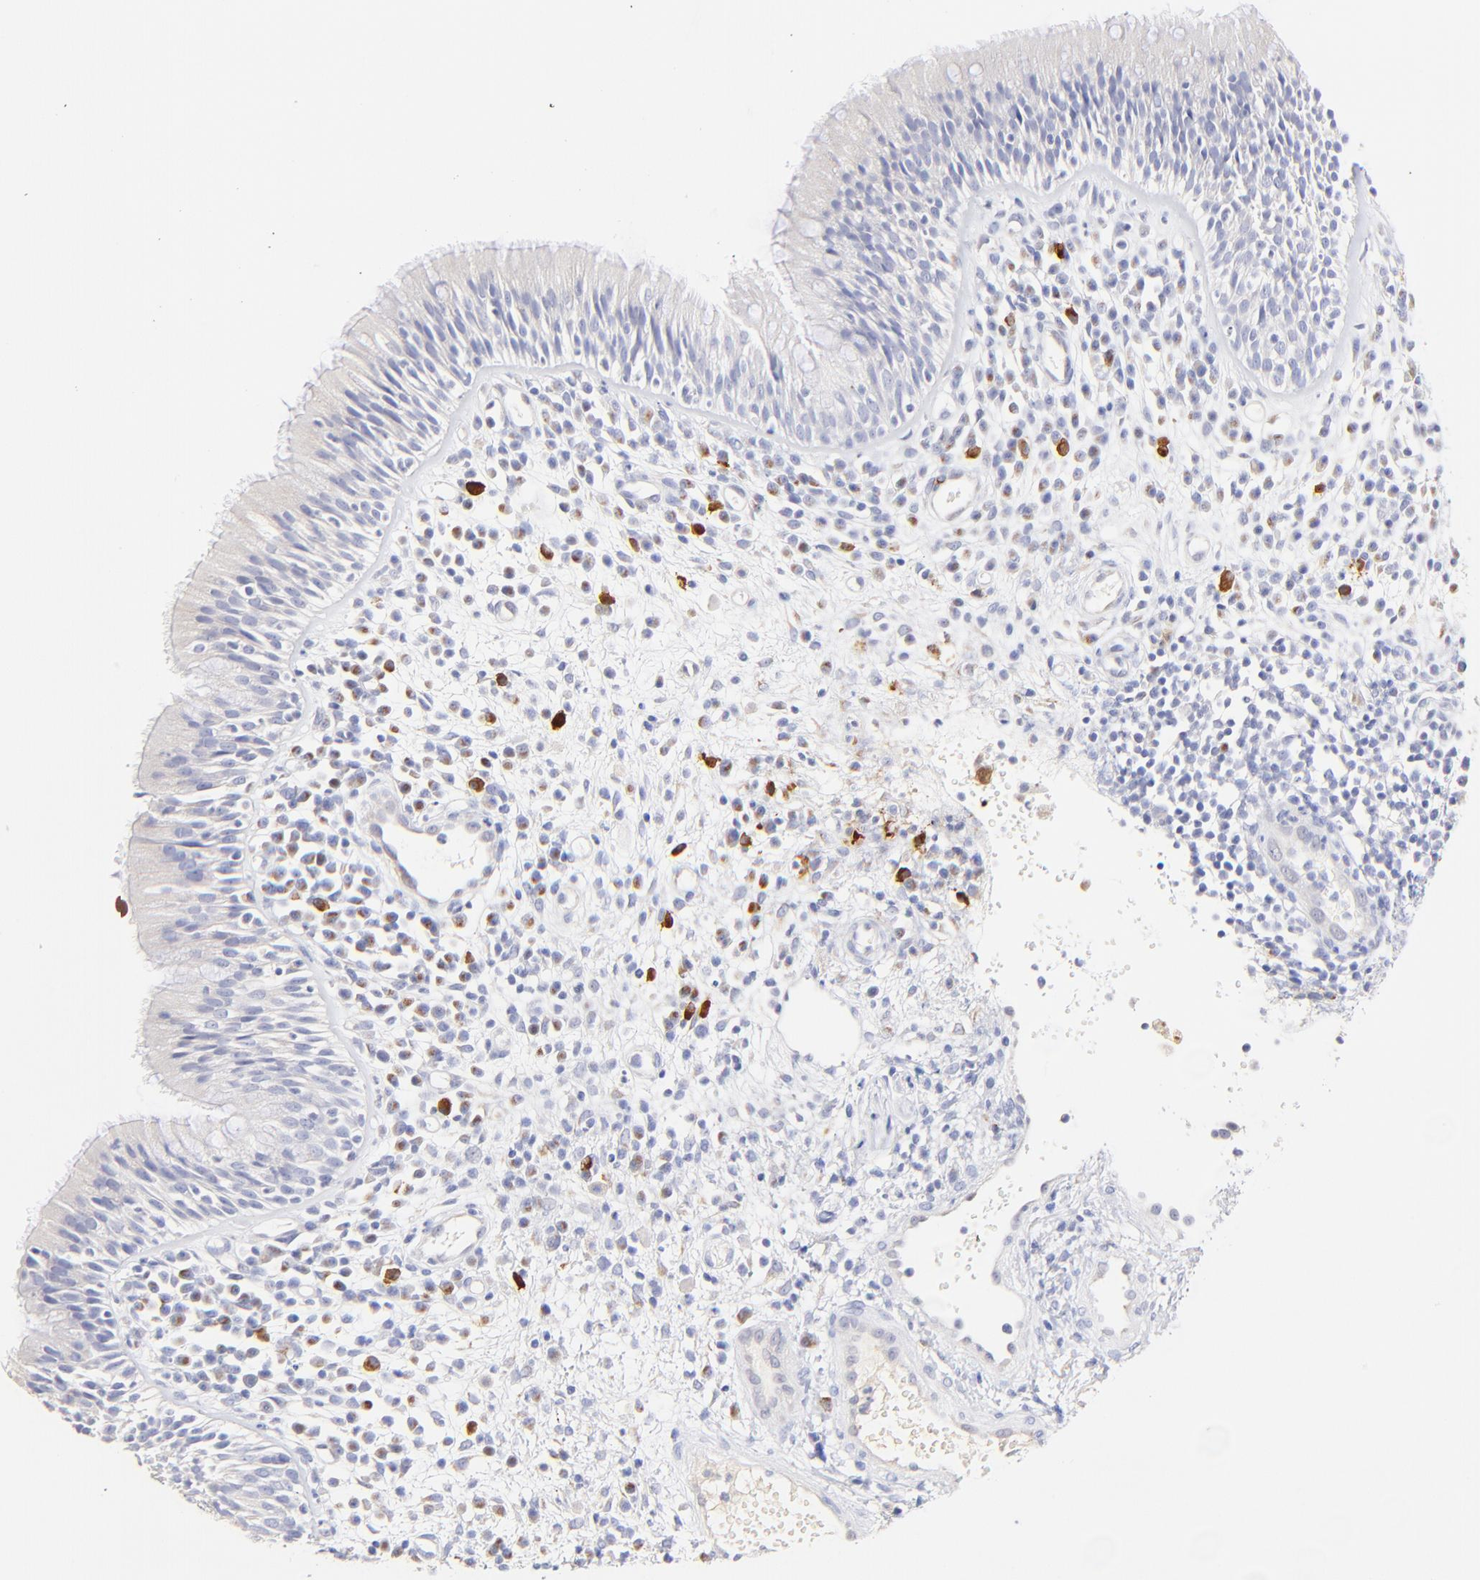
{"staining": {"intensity": "negative", "quantity": "none", "location": "none"}, "tissue": "nasopharynx", "cell_type": "Respiratory epithelial cells", "image_type": "normal", "snomed": [{"axis": "morphology", "description": "Normal tissue, NOS"}, {"axis": "morphology", "description": "Inflammation, NOS"}, {"axis": "morphology", "description": "Malignant melanoma, Metastatic site"}, {"axis": "topography", "description": "Nasopharynx"}], "caption": "Immunohistochemistry micrograph of normal nasopharynx stained for a protein (brown), which exhibits no positivity in respiratory epithelial cells.", "gene": "ASB9", "patient": {"sex": "female", "age": 55}}